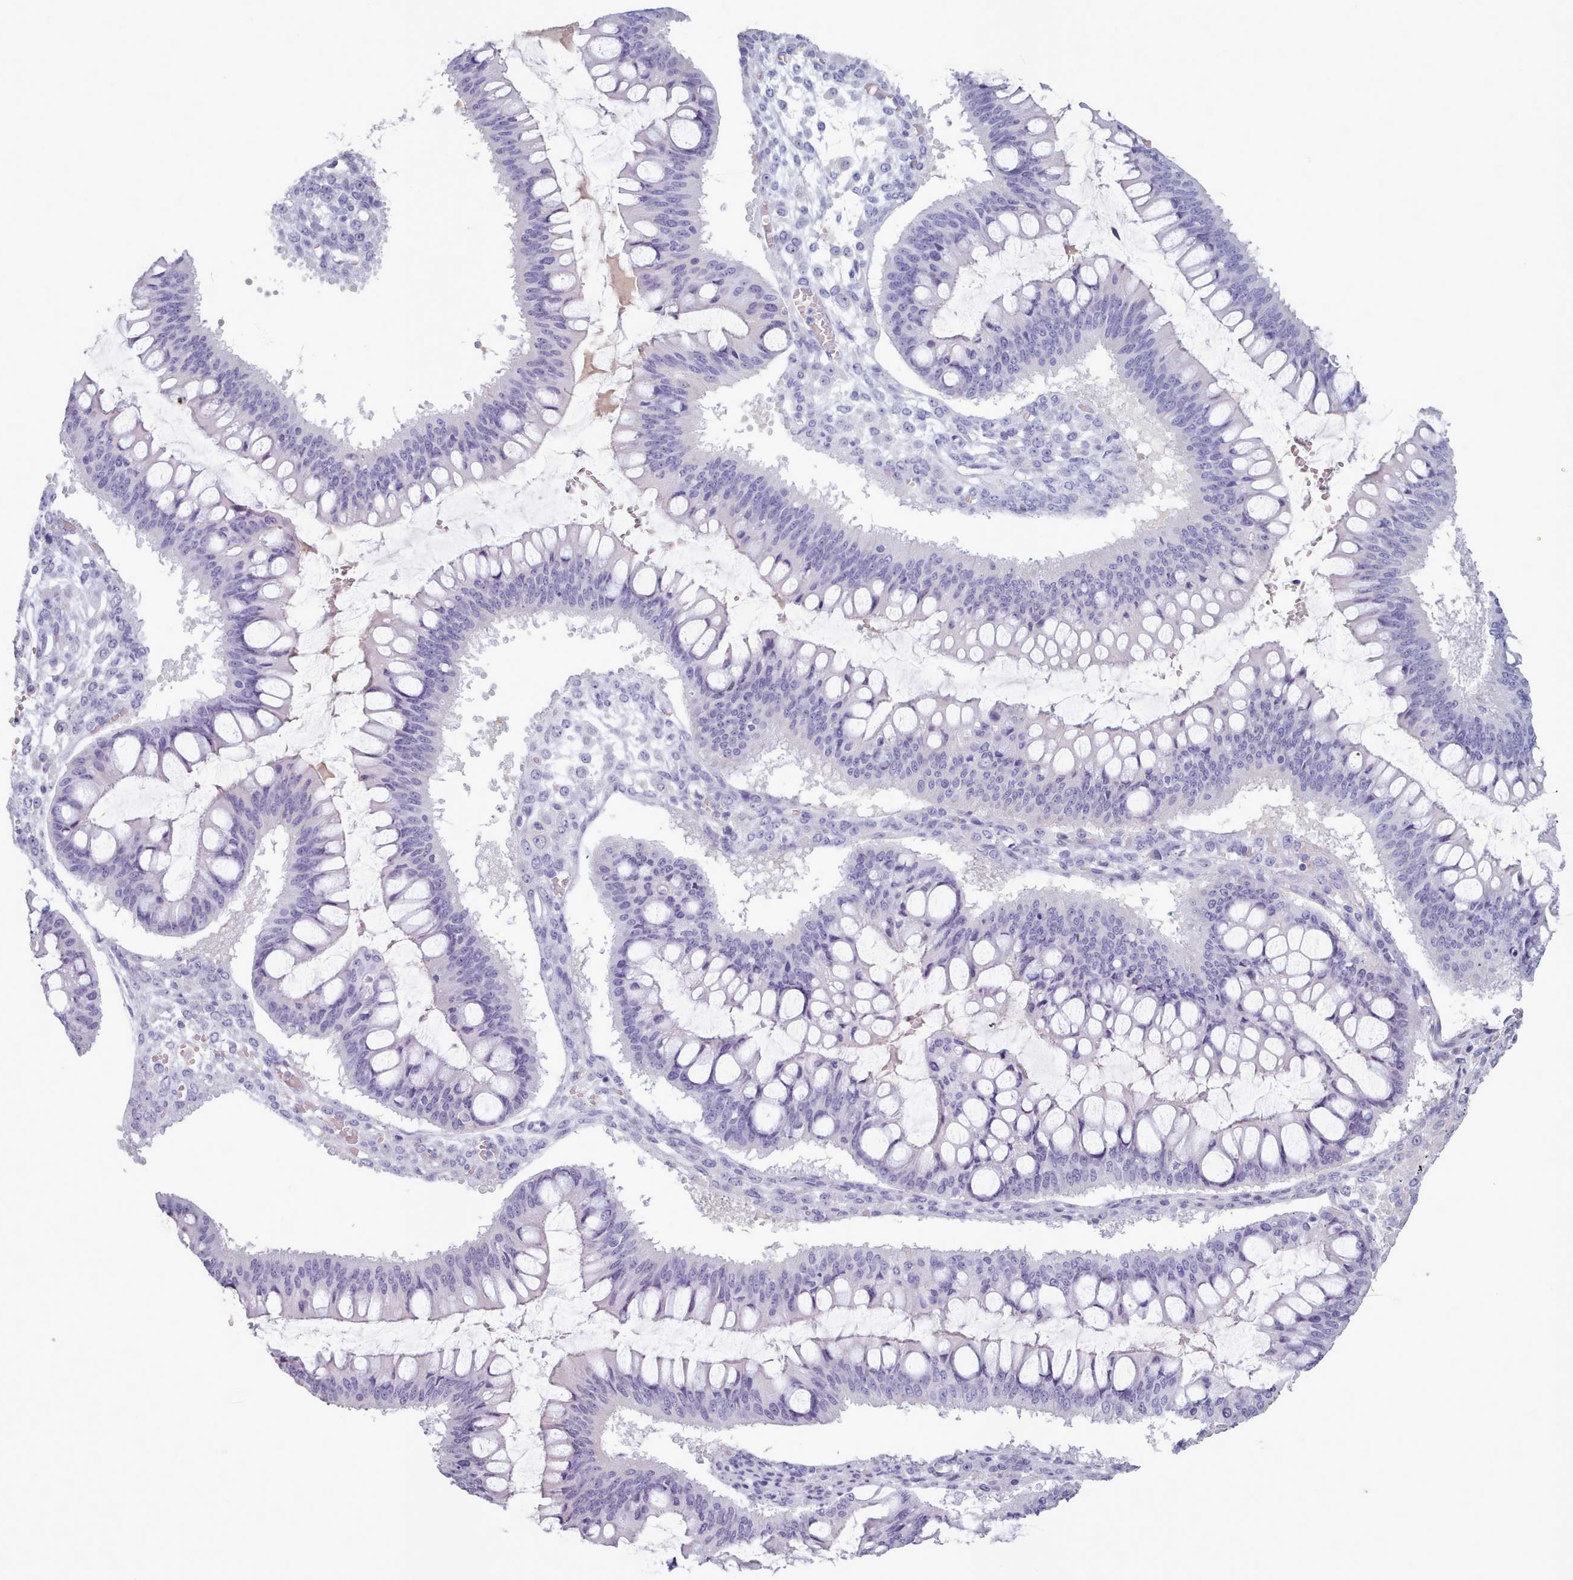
{"staining": {"intensity": "negative", "quantity": "none", "location": "none"}, "tissue": "ovarian cancer", "cell_type": "Tumor cells", "image_type": "cancer", "snomed": [{"axis": "morphology", "description": "Cystadenocarcinoma, mucinous, NOS"}, {"axis": "topography", "description": "Ovary"}], "caption": "Micrograph shows no significant protein positivity in tumor cells of ovarian cancer (mucinous cystadenocarcinoma).", "gene": "ZNF43", "patient": {"sex": "female", "age": 73}}